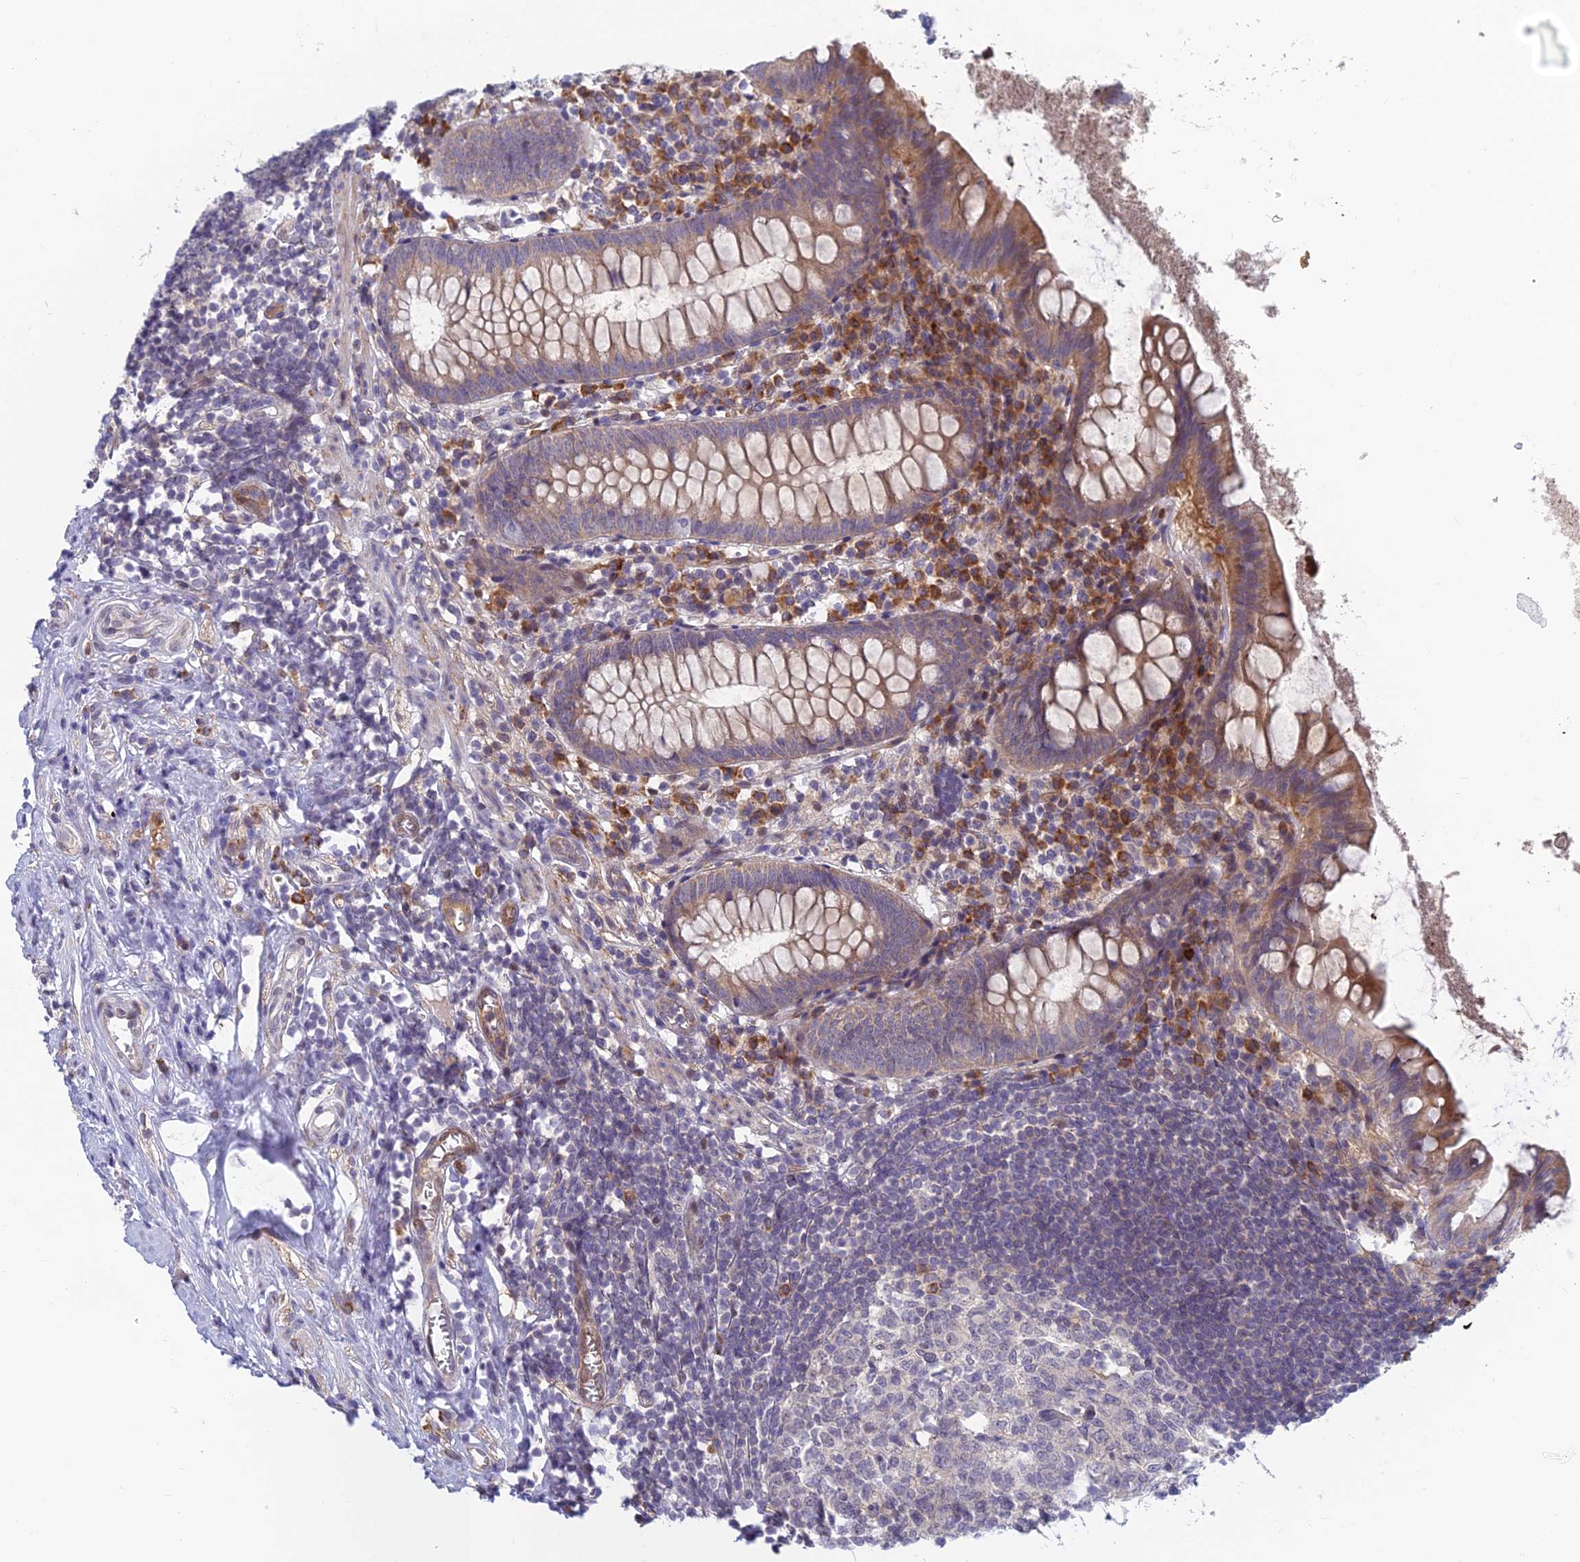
{"staining": {"intensity": "moderate", "quantity": "25%-75%", "location": "cytoplasmic/membranous"}, "tissue": "appendix", "cell_type": "Glandular cells", "image_type": "normal", "snomed": [{"axis": "morphology", "description": "Normal tissue, NOS"}, {"axis": "topography", "description": "Appendix"}], "caption": "Brown immunohistochemical staining in normal appendix displays moderate cytoplasmic/membranous expression in about 25%-75% of glandular cells.", "gene": "PPP1R26", "patient": {"sex": "female", "age": 51}}